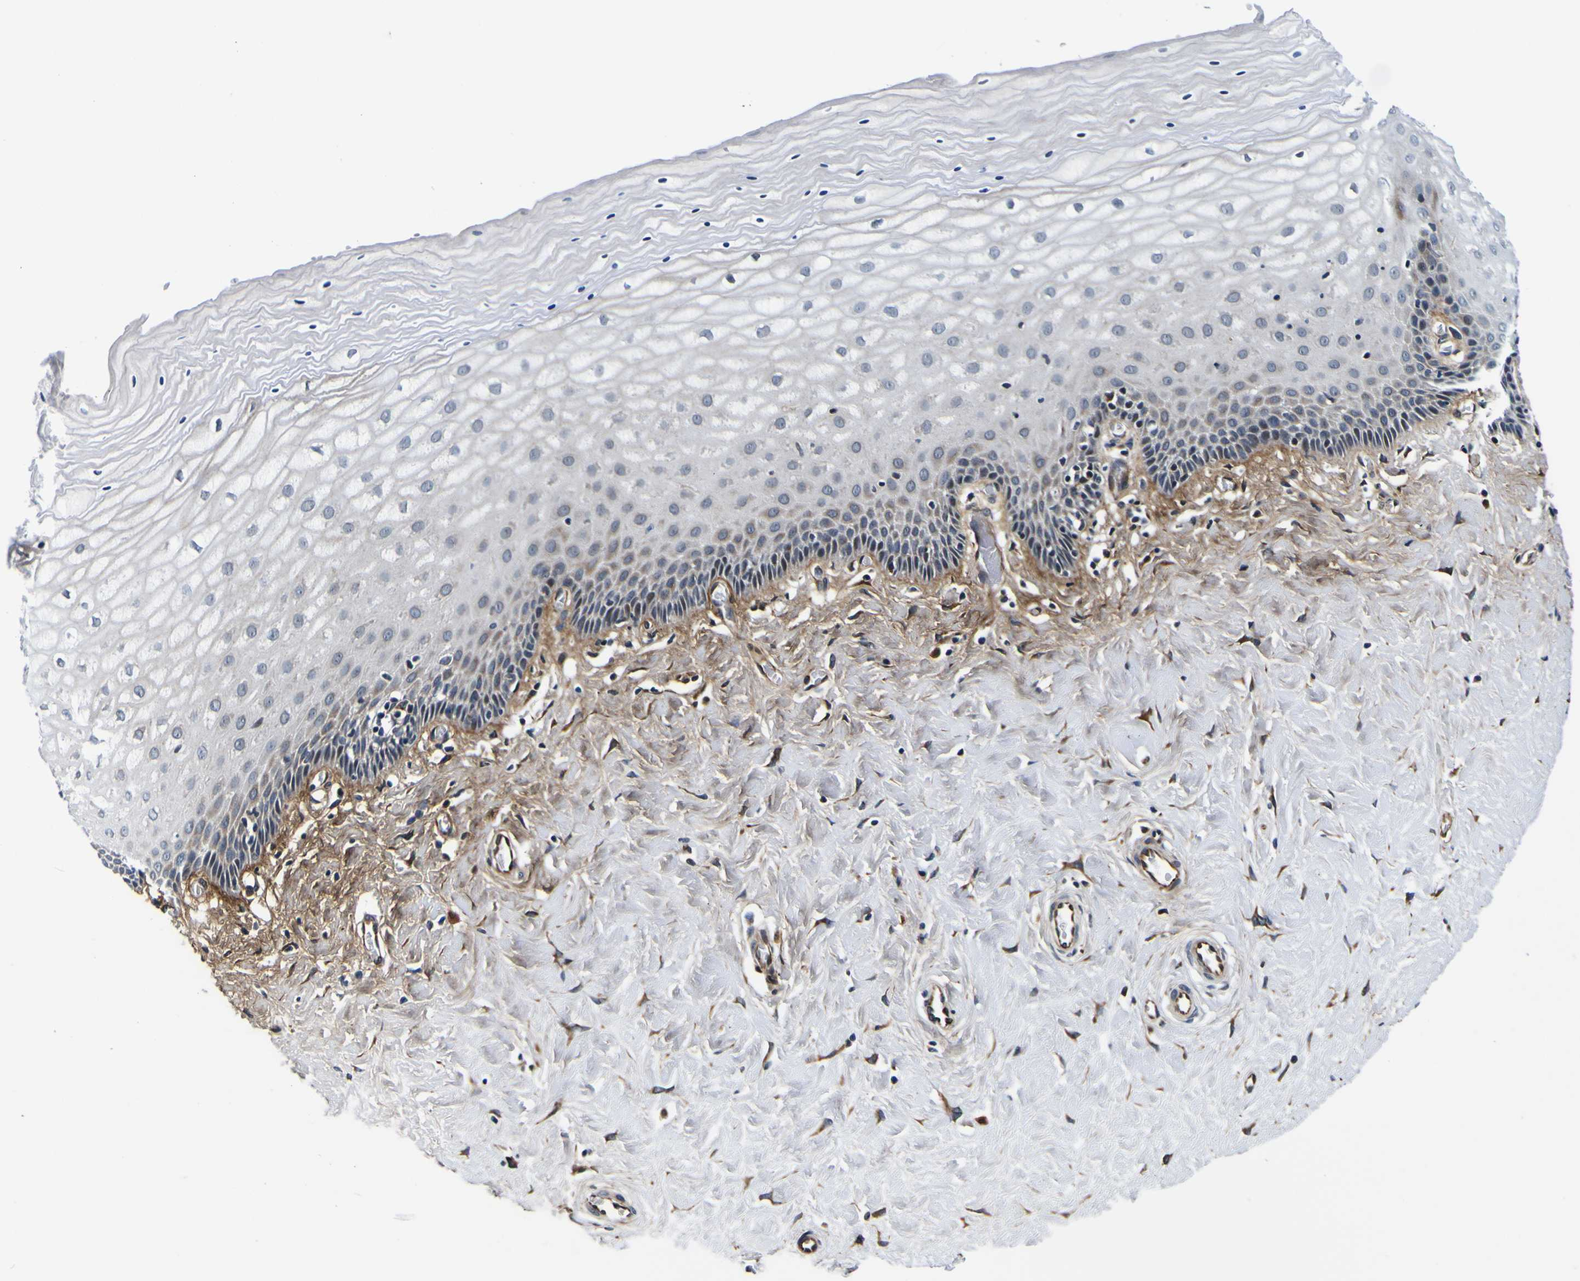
{"staining": {"intensity": "moderate", "quantity": "25%-75%", "location": "cytoplasmic/membranous,nuclear"}, "tissue": "cervix", "cell_type": "Glandular cells", "image_type": "normal", "snomed": [{"axis": "morphology", "description": "Normal tissue, NOS"}, {"axis": "topography", "description": "Cervix"}], "caption": "Brown immunohistochemical staining in unremarkable human cervix displays moderate cytoplasmic/membranous,nuclear positivity in about 25%-75% of glandular cells.", "gene": "POSTN", "patient": {"sex": "female", "age": 55}}